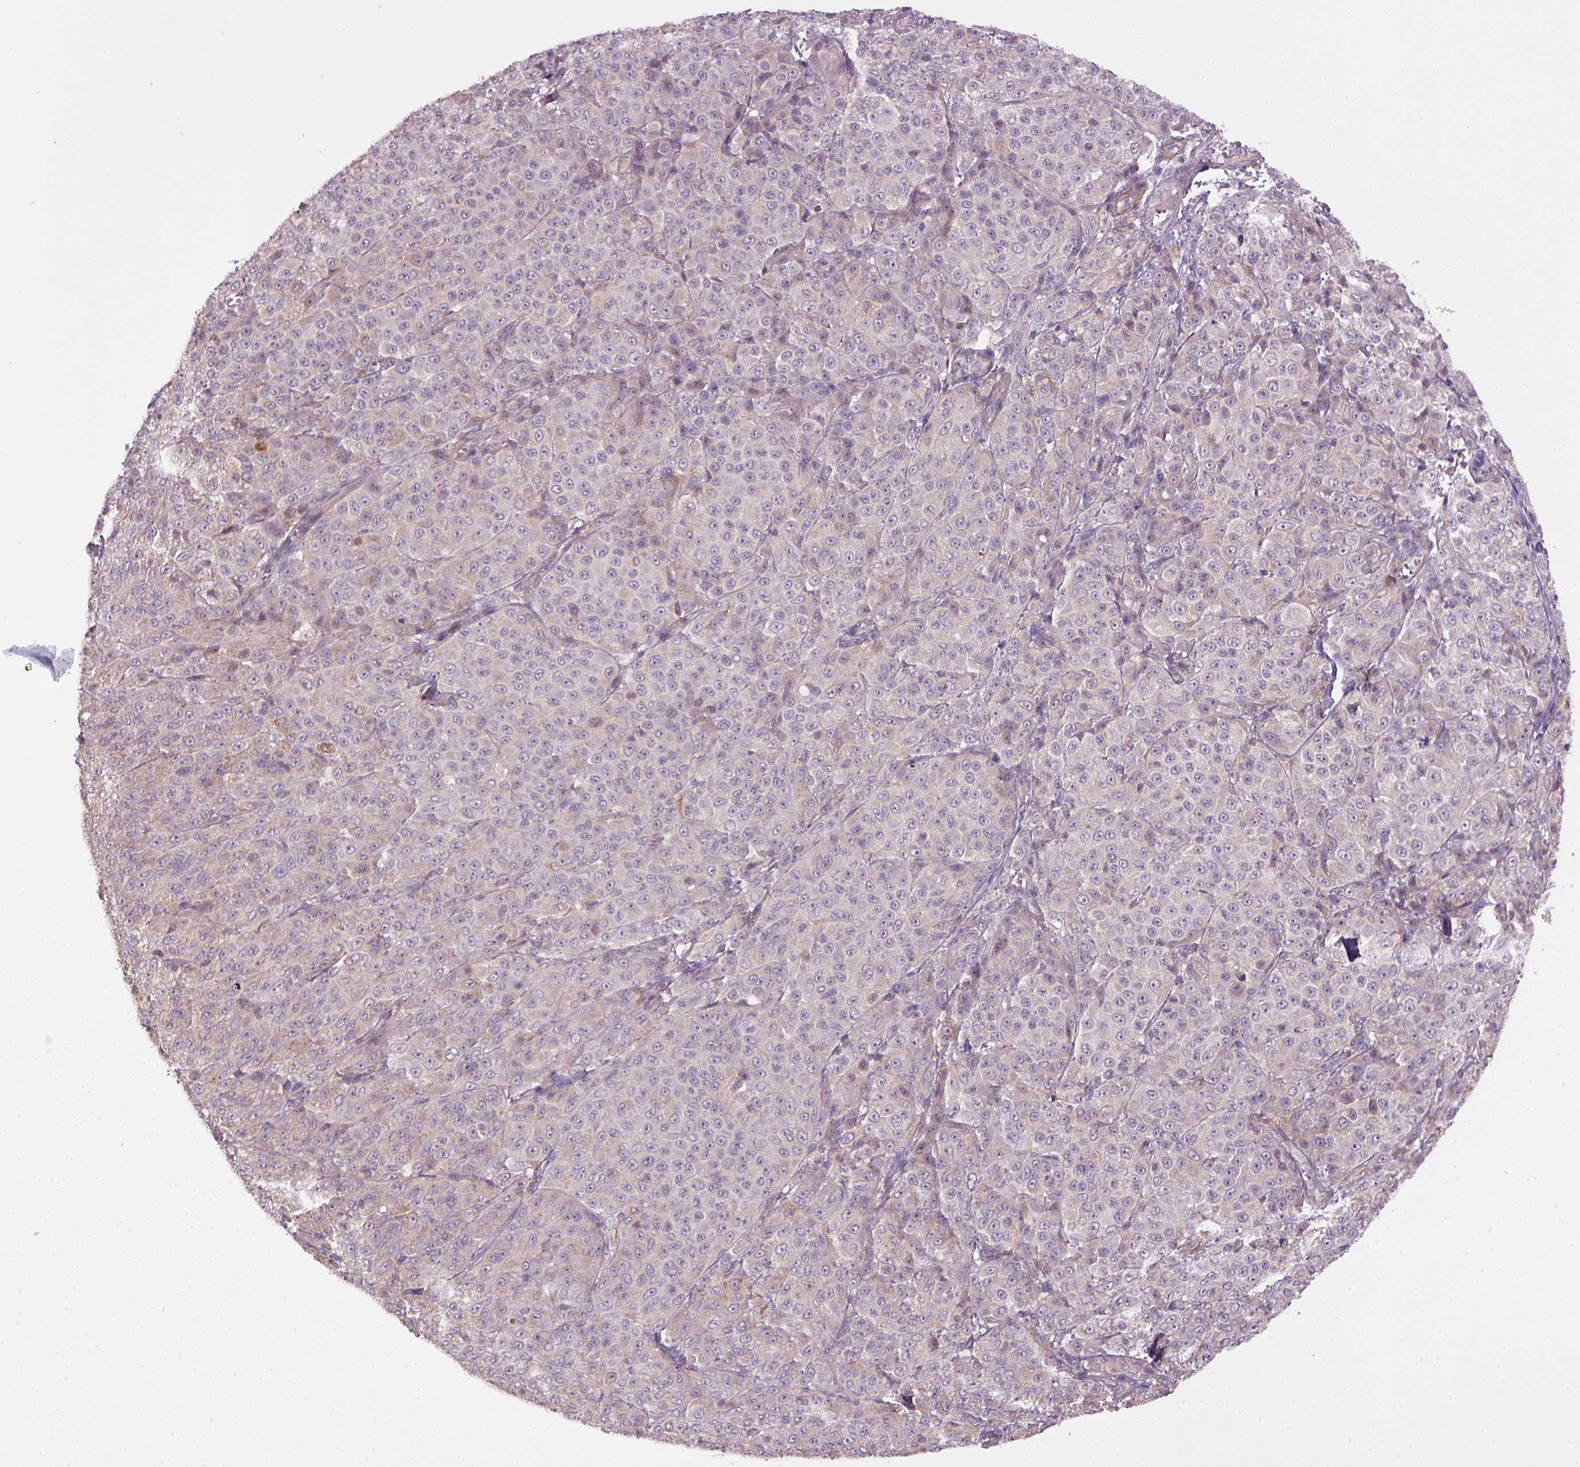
{"staining": {"intensity": "negative", "quantity": "none", "location": "none"}, "tissue": "melanoma", "cell_type": "Tumor cells", "image_type": "cancer", "snomed": [{"axis": "morphology", "description": "Malignant melanoma, NOS"}, {"axis": "topography", "description": "Skin"}], "caption": "This is an immunohistochemistry (IHC) photomicrograph of malignant melanoma. There is no staining in tumor cells.", "gene": "TPRG1", "patient": {"sex": "male", "age": 89}}